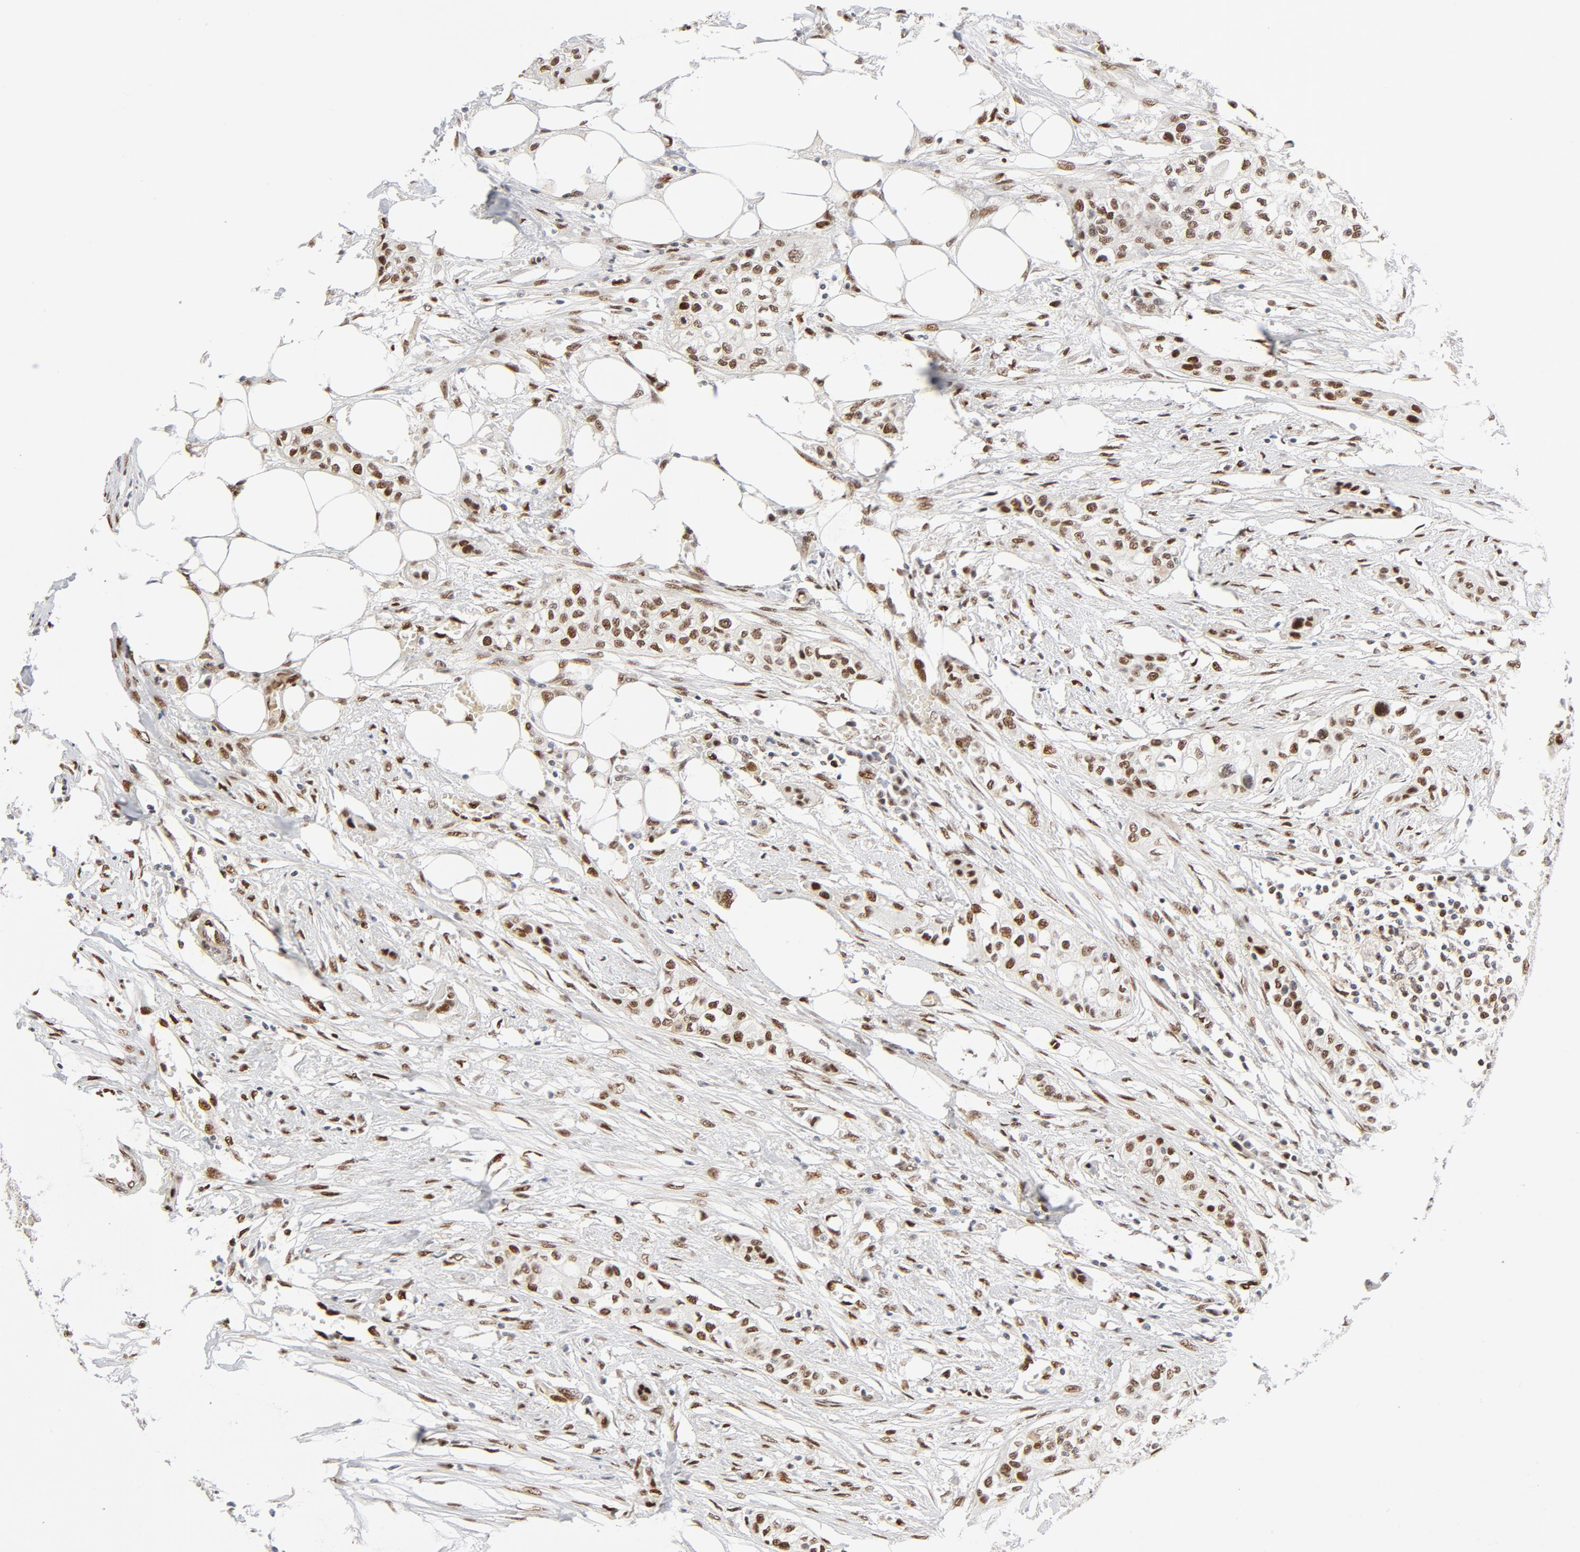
{"staining": {"intensity": "moderate", "quantity": ">75%", "location": "nuclear"}, "tissue": "urothelial cancer", "cell_type": "Tumor cells", "image_type": "cancer", "snomed": [{"axis": "morphology", "description": "Urothelial carcinoma, High grade"}, {"axis": "topography", "description": "Urinary bladder"}], "caption": "A brown stain shows moderate nuclear staining of a protein in urothelial carcinoma (high-grade) tumor cells.", "gene": "MEF2A", "patient": {"sex": "male", "age": 74}}